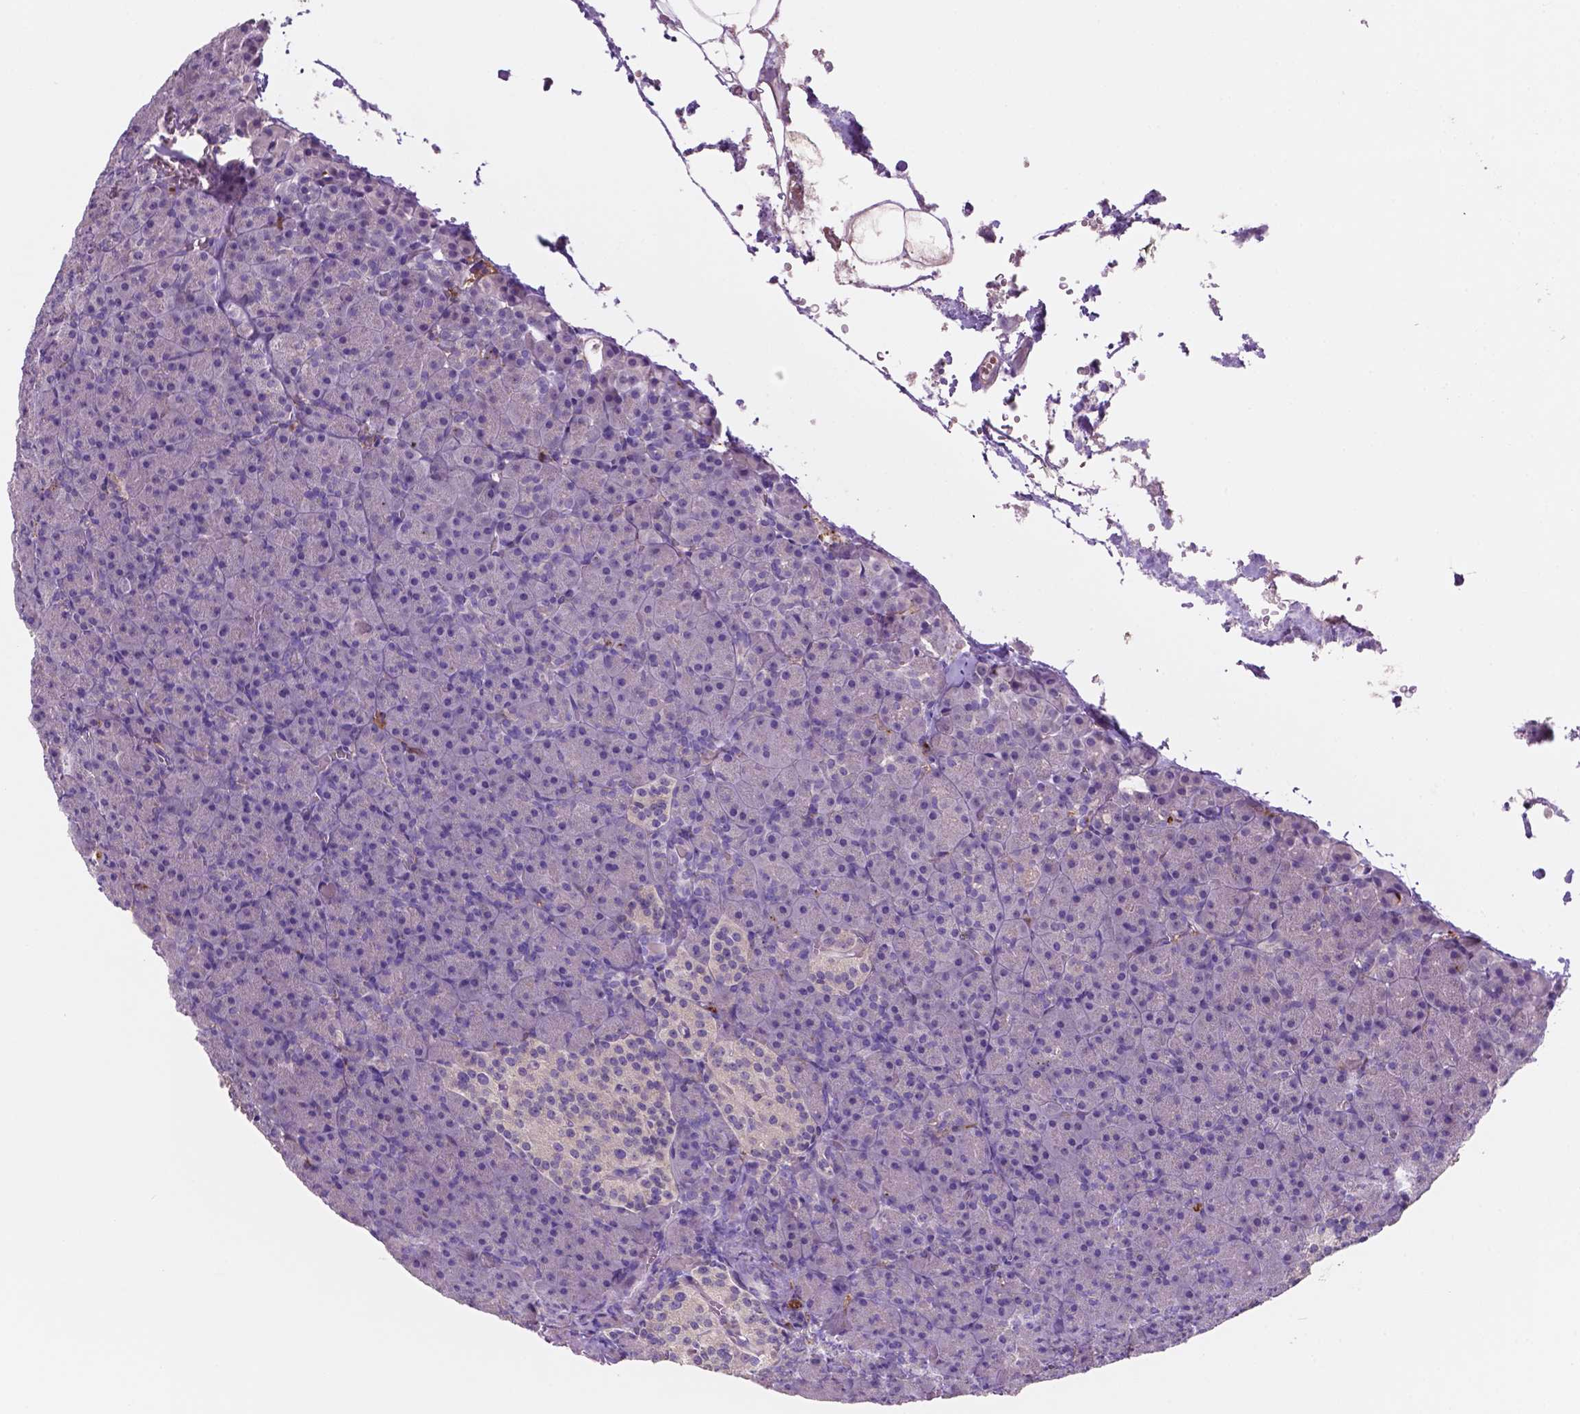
{"staining": {"intensity": "negative", "quantity": "none", "location": "none"}, "tissue": "pancreas", "cell_type": "Exocrine glandular cells", "image_type": "normal", "snomed": [{"axis": "morphology", "description": "Normal tissue, NOS"}, {"axis": "topography", "description": "Pancreas"}], "caption": "Unremarkable pancreas was stained to show a protein in brown. There is no significant expression in exocrine glandular cells. (DAB immunohistochemistry visualized using brightfield microscopy, high magnification).", "gene": "MKRN2OS", "patient": {"sex": "female", "age": 74}}